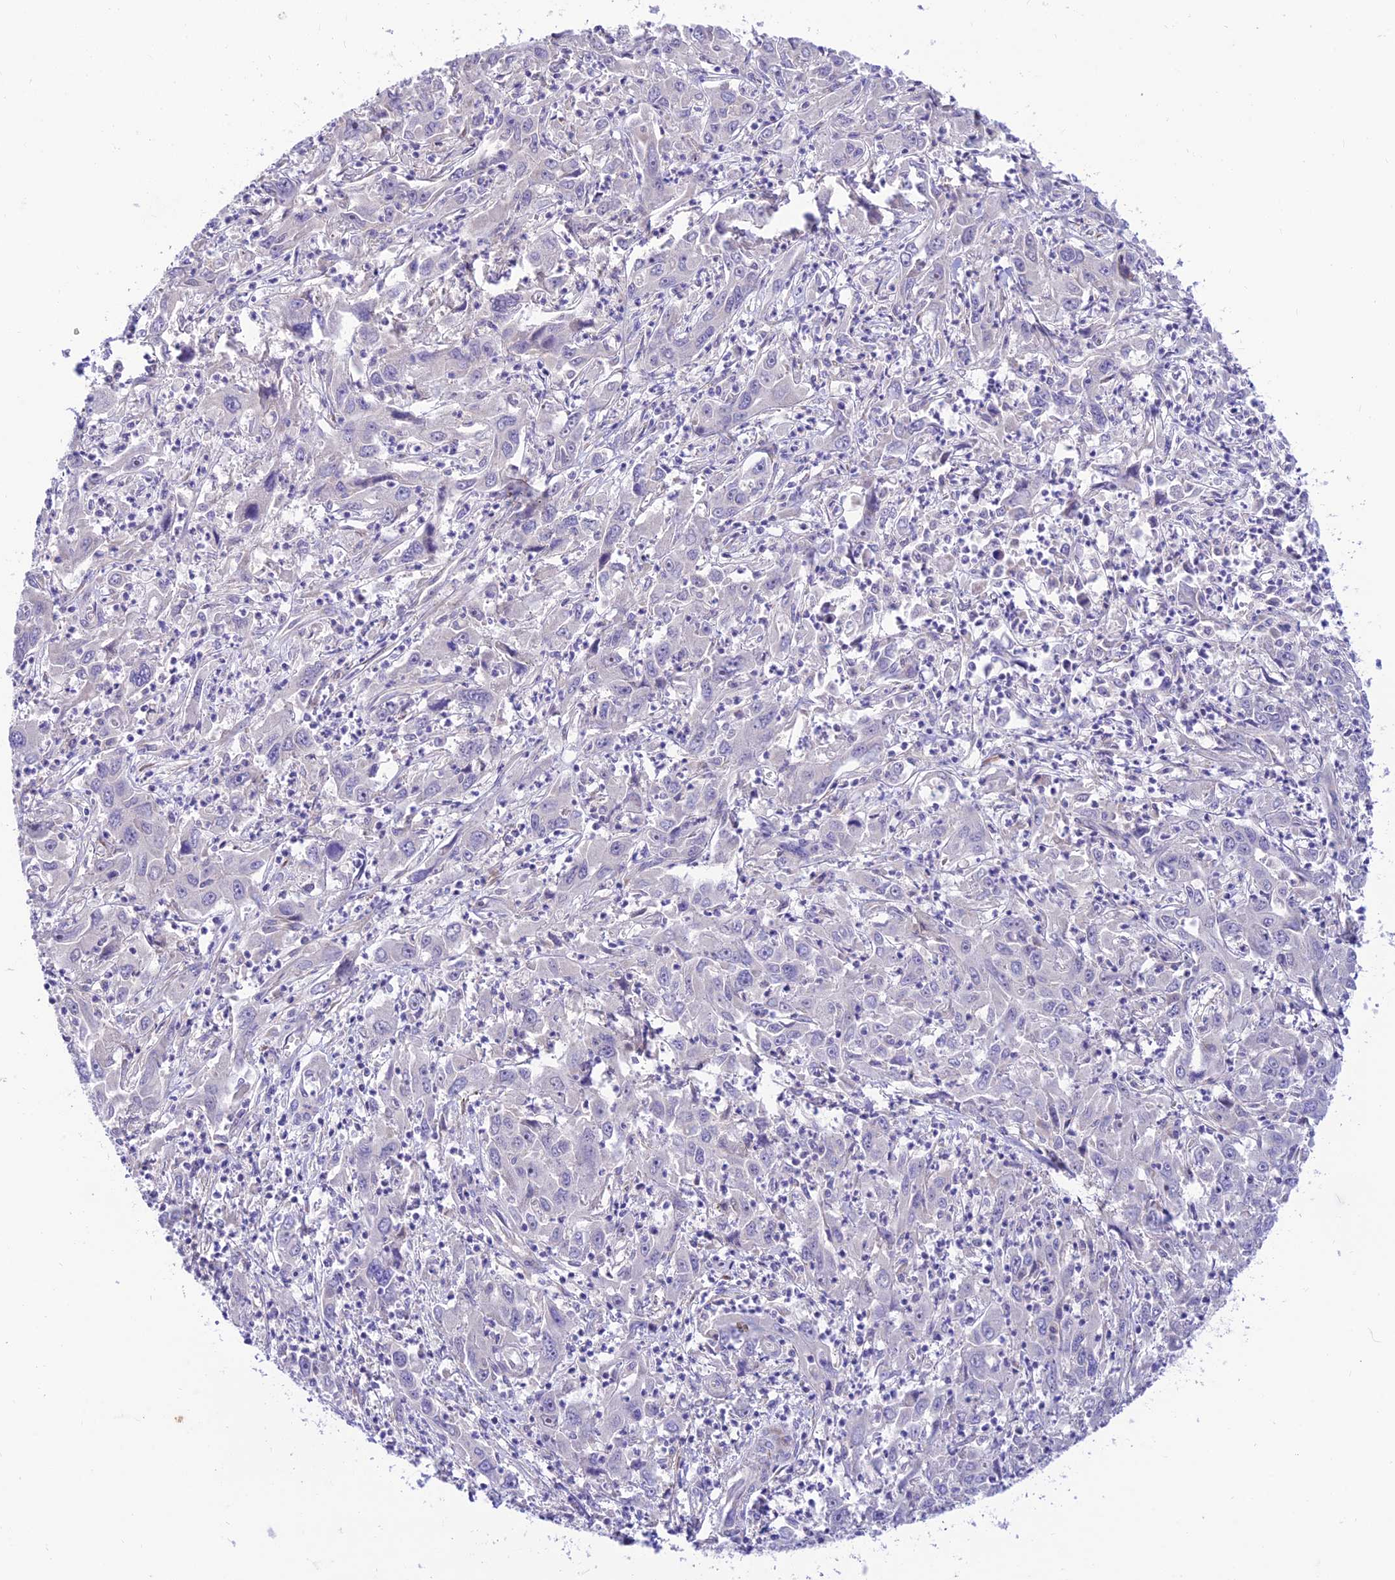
{"staining": {"intensity": "negative", "quantity": "none", "location": "none"}, "tissue": "liver cancer", "cell_type": "Tumor cells", "image_type": "cancer", "snomed": [{"axis": "morphology", "description": "Carcinoma, Hepatocellular, NOS"}, {"axis": "topography", "description": "Liver"}], "caption": "Immunohistochemical staining of human liver hepatocellular carcinoma exhibits no significant expression in tumor cells.", "gene": "FAM186B", "patient": {"sex": "male", "age": 63}}